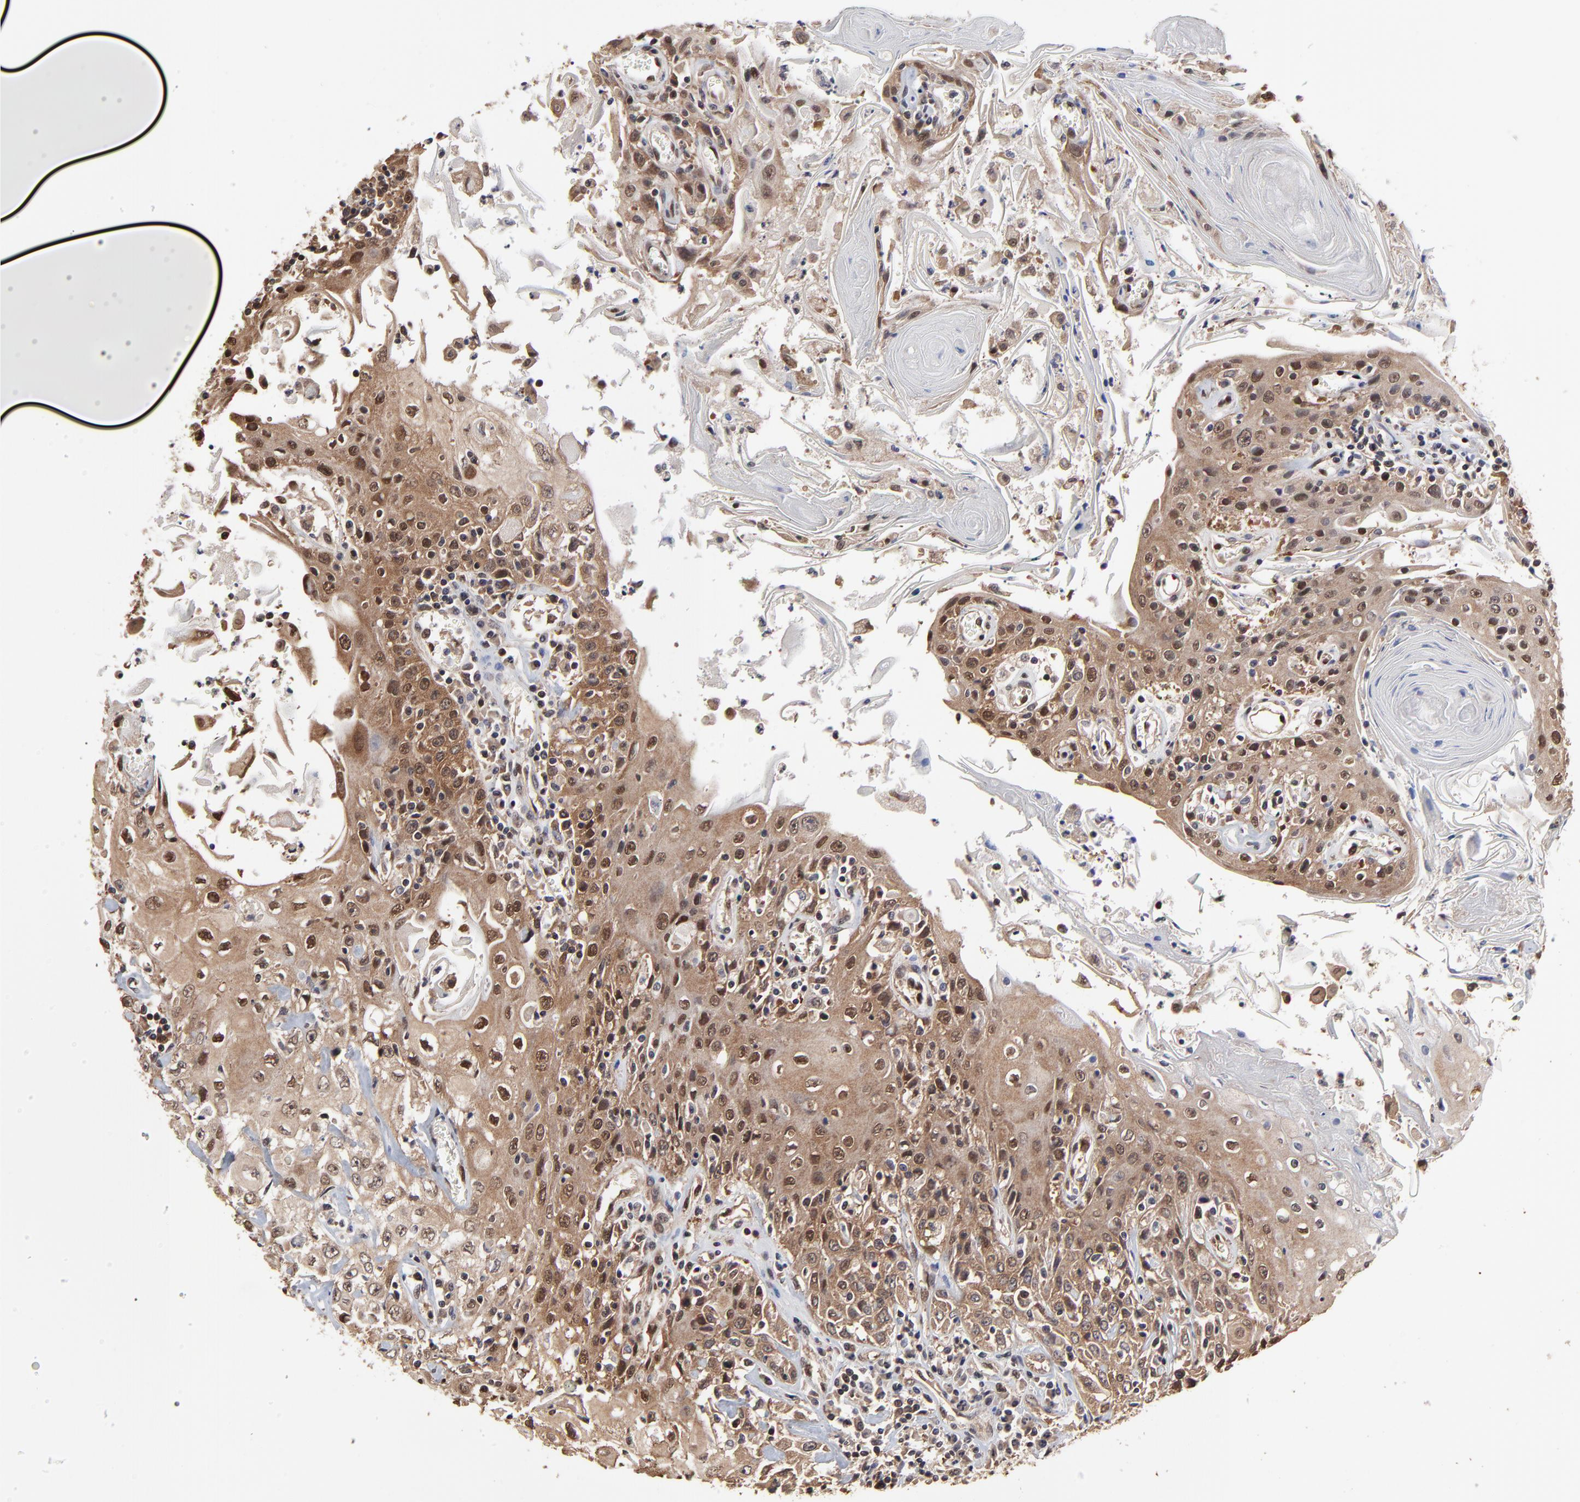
{"staining": {"intensity": "weak", "quantity": ">75%", "location": "cytoplasmic/membranous,nuclear"}, "tissue": "head and neck cancer", "cell_type": "Tumor cells", "image_type": "cancer", "snomed": [{"axis": "morphology", "description": "Squamous cell carcinoma, NOS"}, {"axis": "topography", "description": "Oral tissue"}, {"axis": "topography", "description": "Head-Neck"}], "caption": "Tumor cells reveal weak cytoplasmic/membranous and nuclear positivity in approximately >75% of cells in squamous cell carcinoma (head and neck).", "gene": "CCT2", "patient": {"sex": "female", "age": 76}}